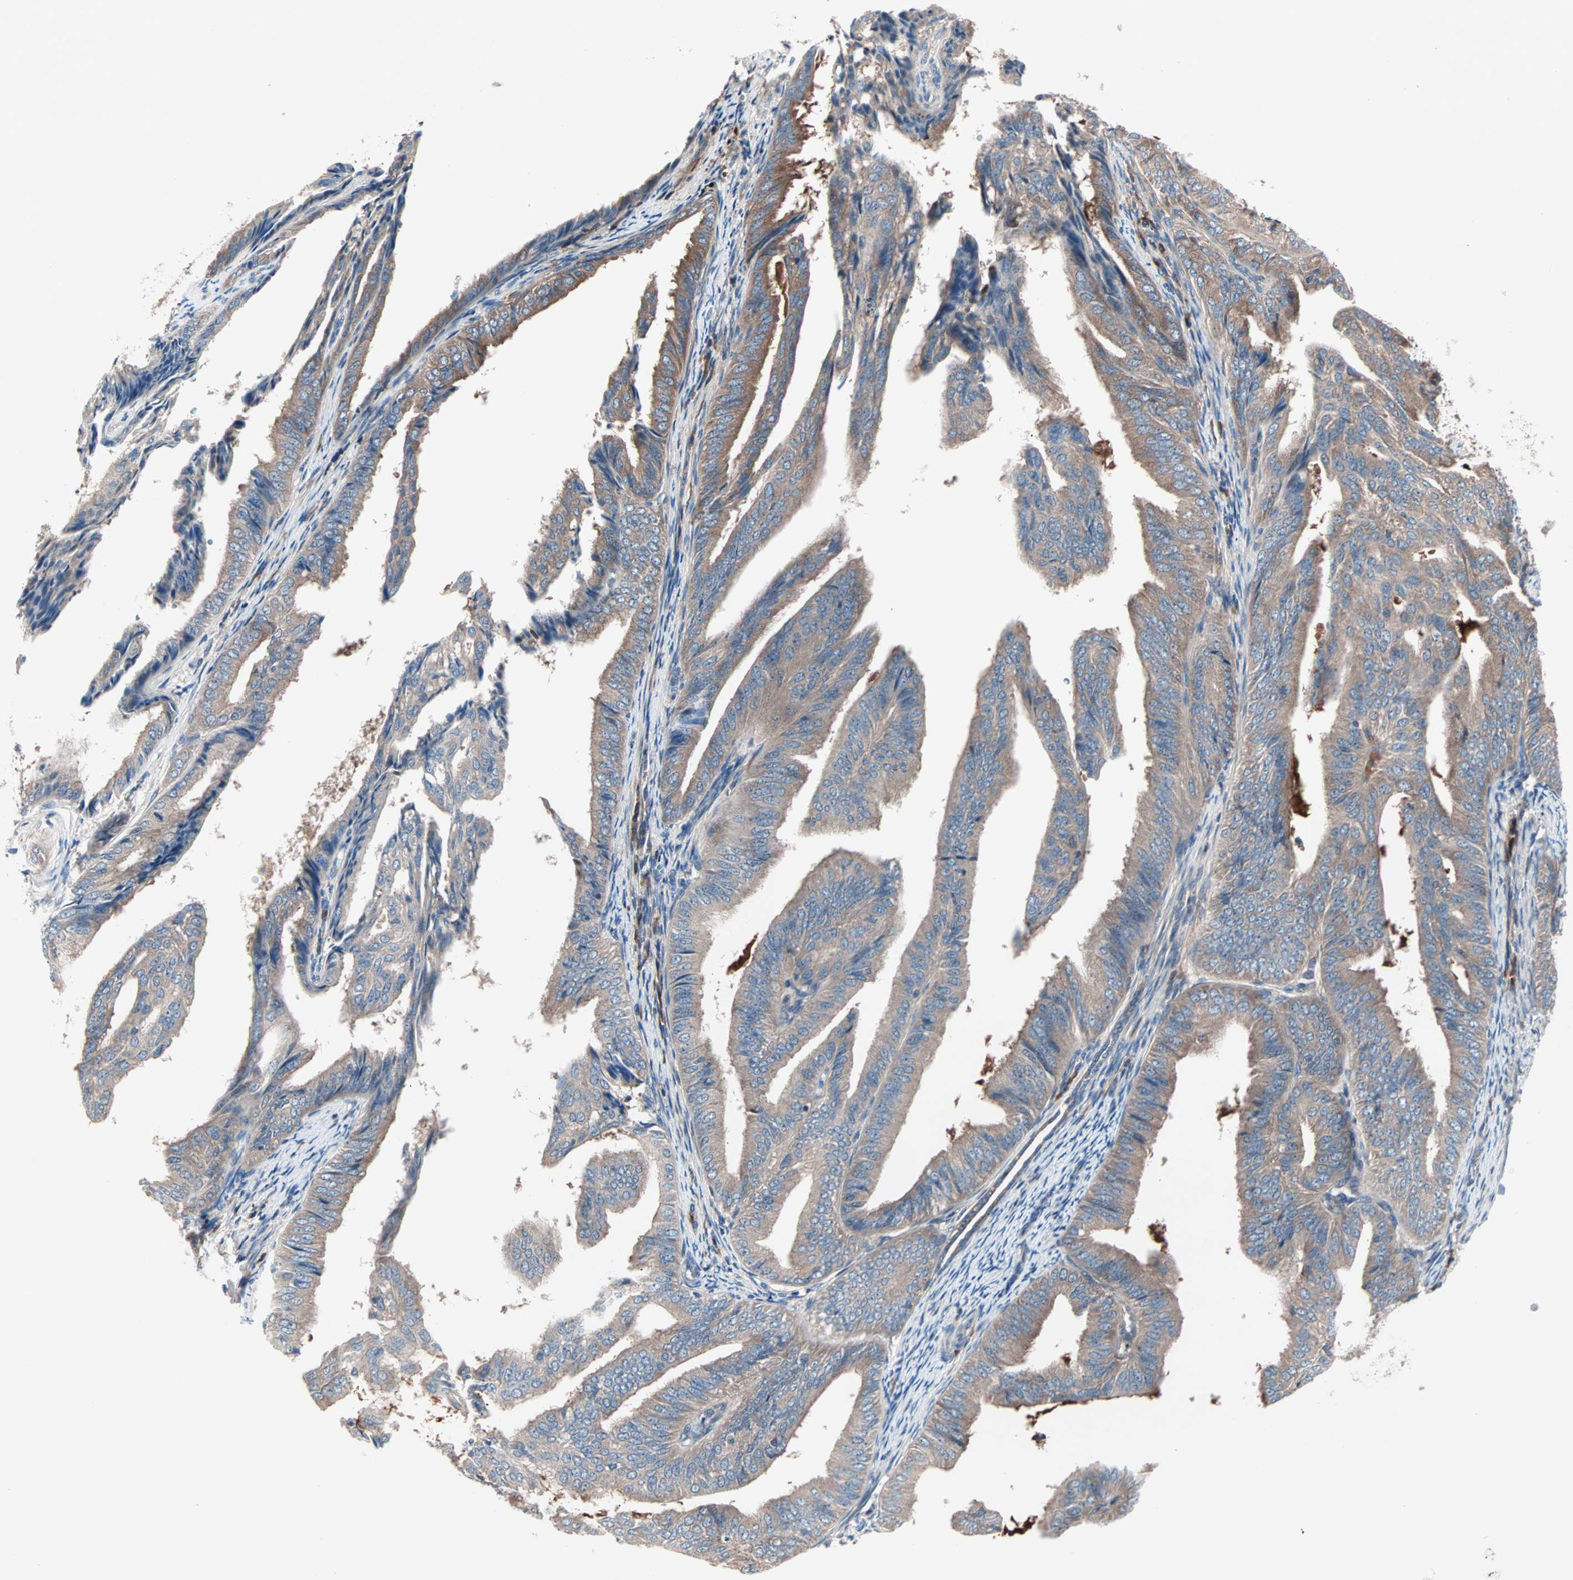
{"staining": {"intensity": "moderate", "quantity": ">75%", "location": "cytoplasmic/membranous"}, "tissue": "endometrial cancer", "cell_type": "Tumor cells", "image_type": "cancer", "snomed": [{"axis": "morphology", "description": "Adenocarcinoma, NOS"}, {"axis": "topography", "description": "Endometrium"}], "caption": "A high-resolution image shows immunohistochemistry (IHC) staining of endometrial cancer, which exhibits moderate cytoplasmic/membranous positivity in approximately >75% of tumor cells. Immunohistochemistry stains the protein in brown and the nuclei are stained blue.", "gene": "CAD", "patient": {"sex": "female", "age": 58}}